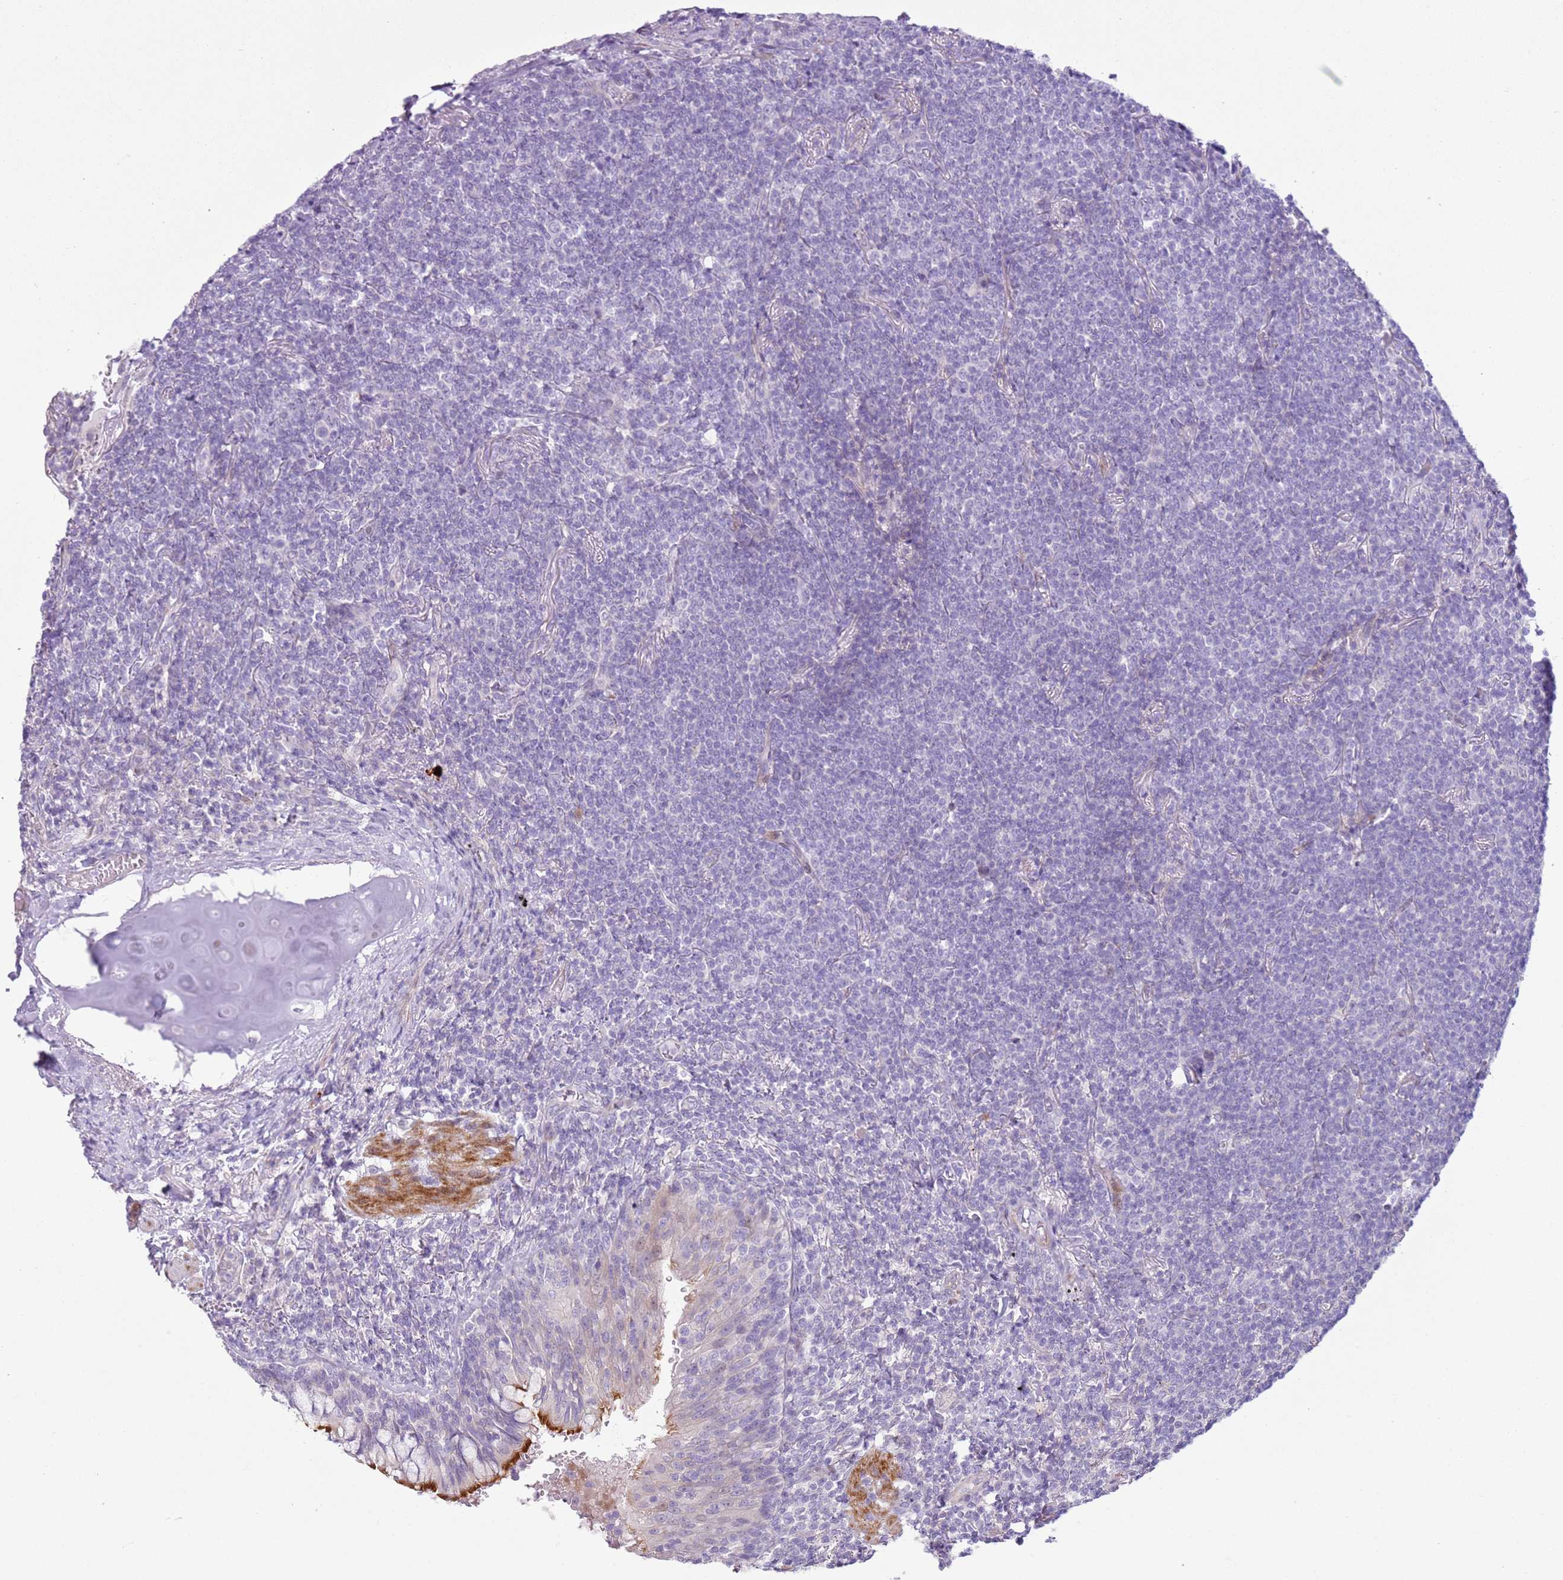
{"staining": {"intensity": "negative", "quantity": "none", "location": "none"}, "tissue": "lymphoma", "cell_type": "Tumor cells", "image_type": "cancer", "snomed": [{"axis": "morphology", "description": "Malignant lymphoma, non-Hodgkin's type, Low grade"}, {"axis": "topography", "description": "Lung"}], "caption": "A micrograph of human low-grade malignant lymphoma, non-Hodgkin's type is negative for staining in tumor cells.", "gene": "ZNF239", "patient": {"sex": "female", "age": 71}}